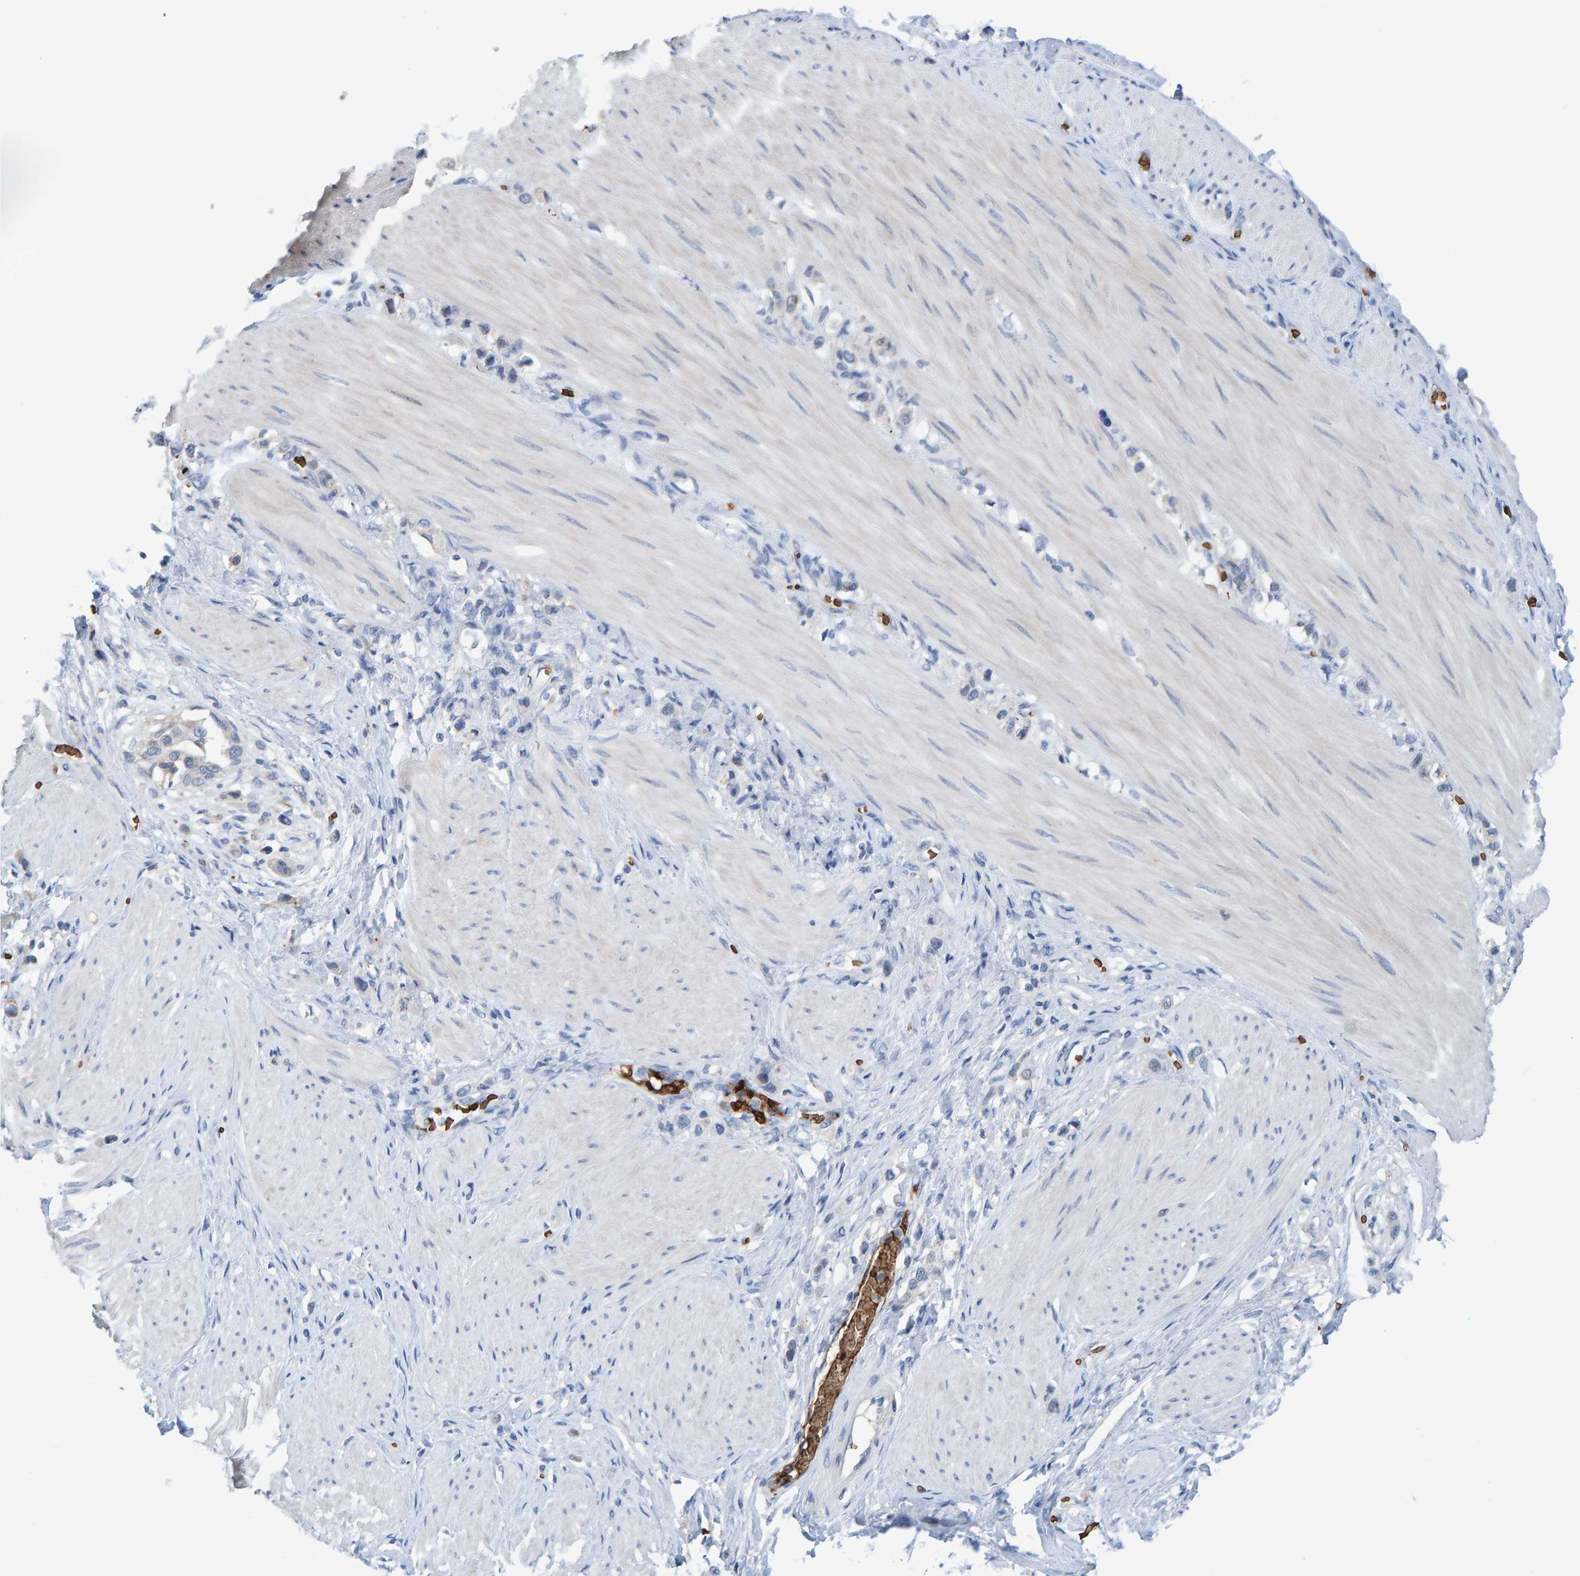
{"staining": {"intensity": "weak", "quantity": "25%-75%", "location": "cytoplasmic/membranous"}, "tissue": "stomach cancer", "cell_type": "Tumor cells", "image_type": "cancer", "snomed": [{"axis": "morphology", "description": "Adenocarcinoma, NOS"}, {"axis": "topography", "description": "Stomach"}], "caption": "Stomach adenocarcinoma tissue shows weak cytoplasmic/membranous expression in approximately 25%-75% of tumor cells", "gene": "VPS9D1", "patient": {"sex": "female", "age": 65}}